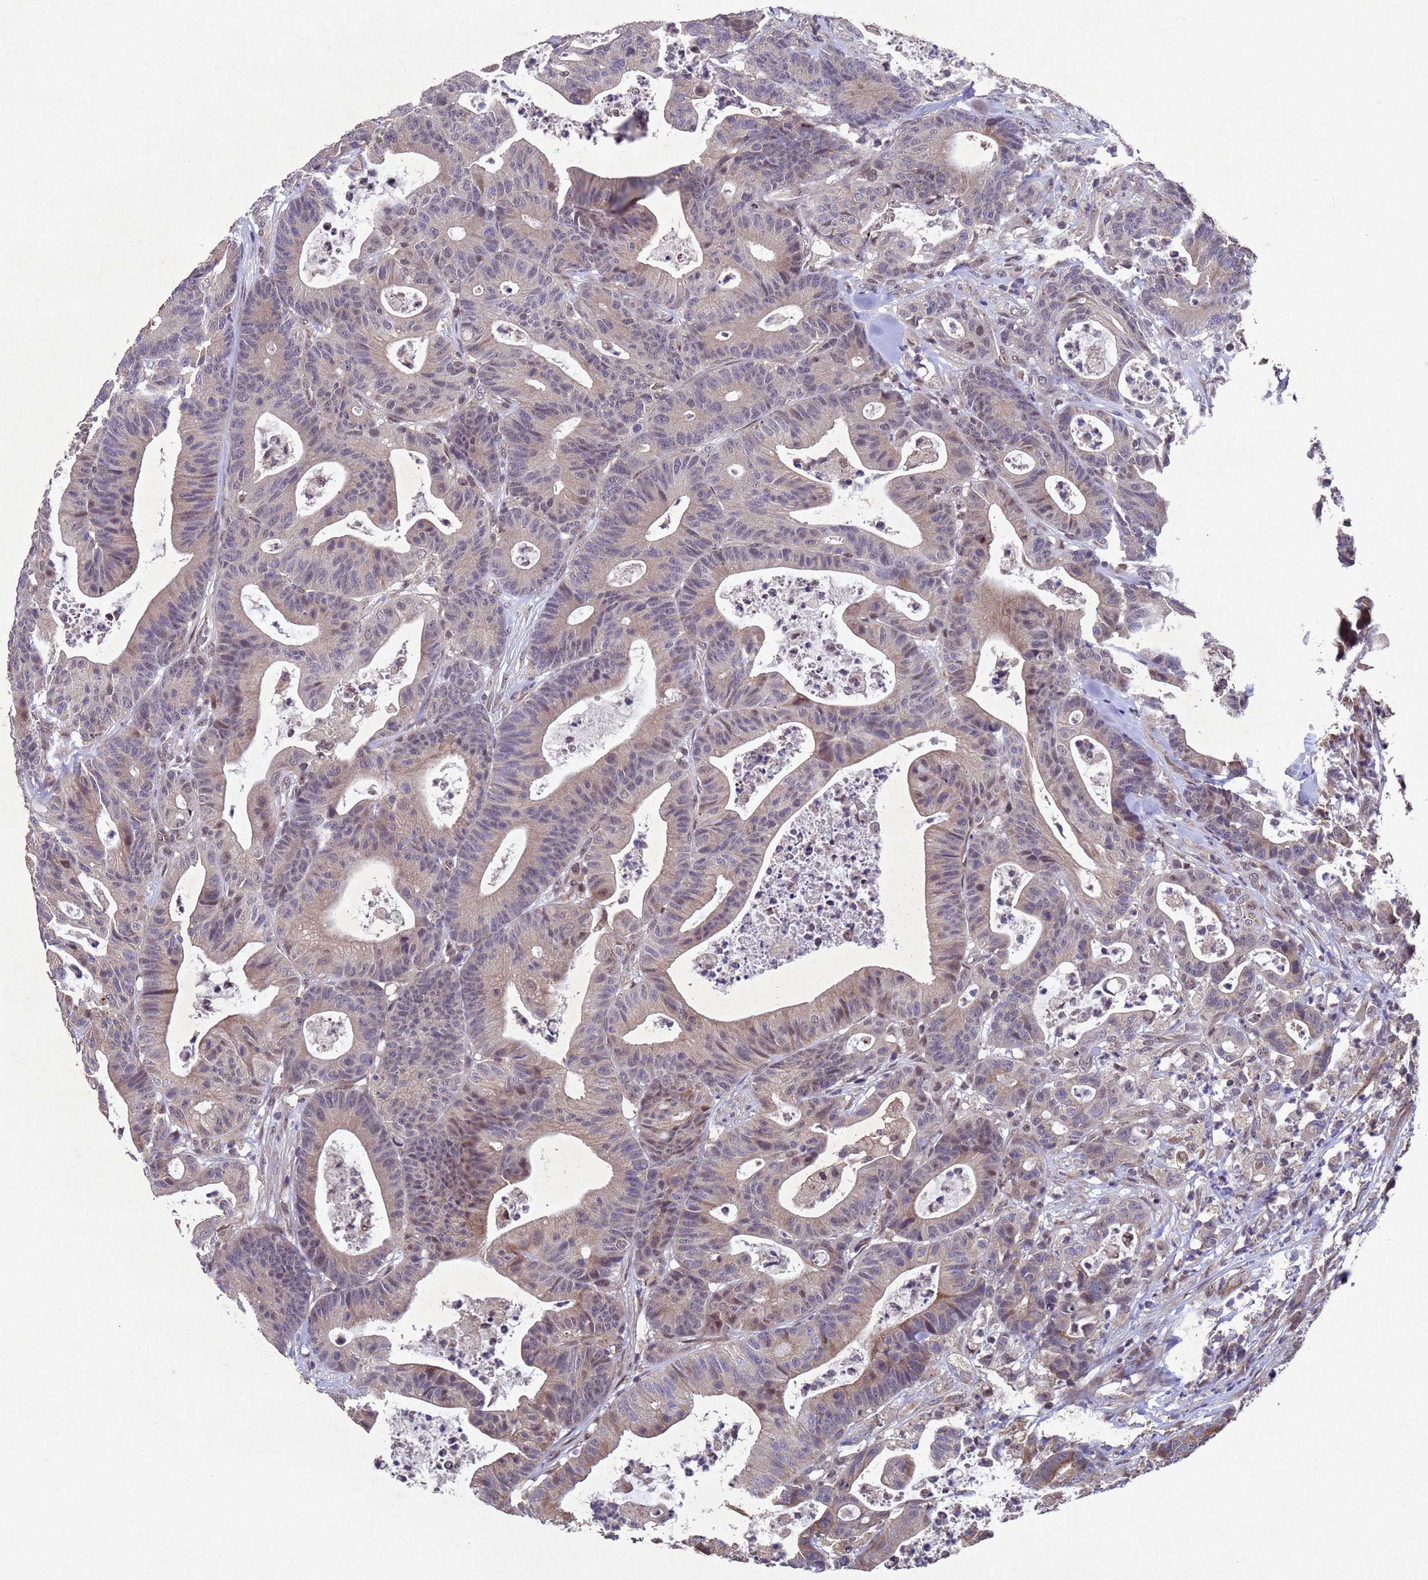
{"staining": {"intensity": "weak", "quantity": "25%-75%", "location": "cytoplasmic/membranous,nuclear"}, "tissue": "colorectal cancer", "cell_type": "Tumor cells", "image_type": "cancer", "snomed": [{"axis": "morphology", "description": "Adenocarcinoma, NOS"}, {"axis": "topography", "description": "Colon"}], "caption": "About 25%-75% of tumor cells in human colorectal adenocarcinoma demonstrate weak cytoplasmic/membranous and nuclear protein expression as visualized by brown immunohistochemical staining.", "gene": "TBK1", "patient": {"sex": "female", "age": 84}}